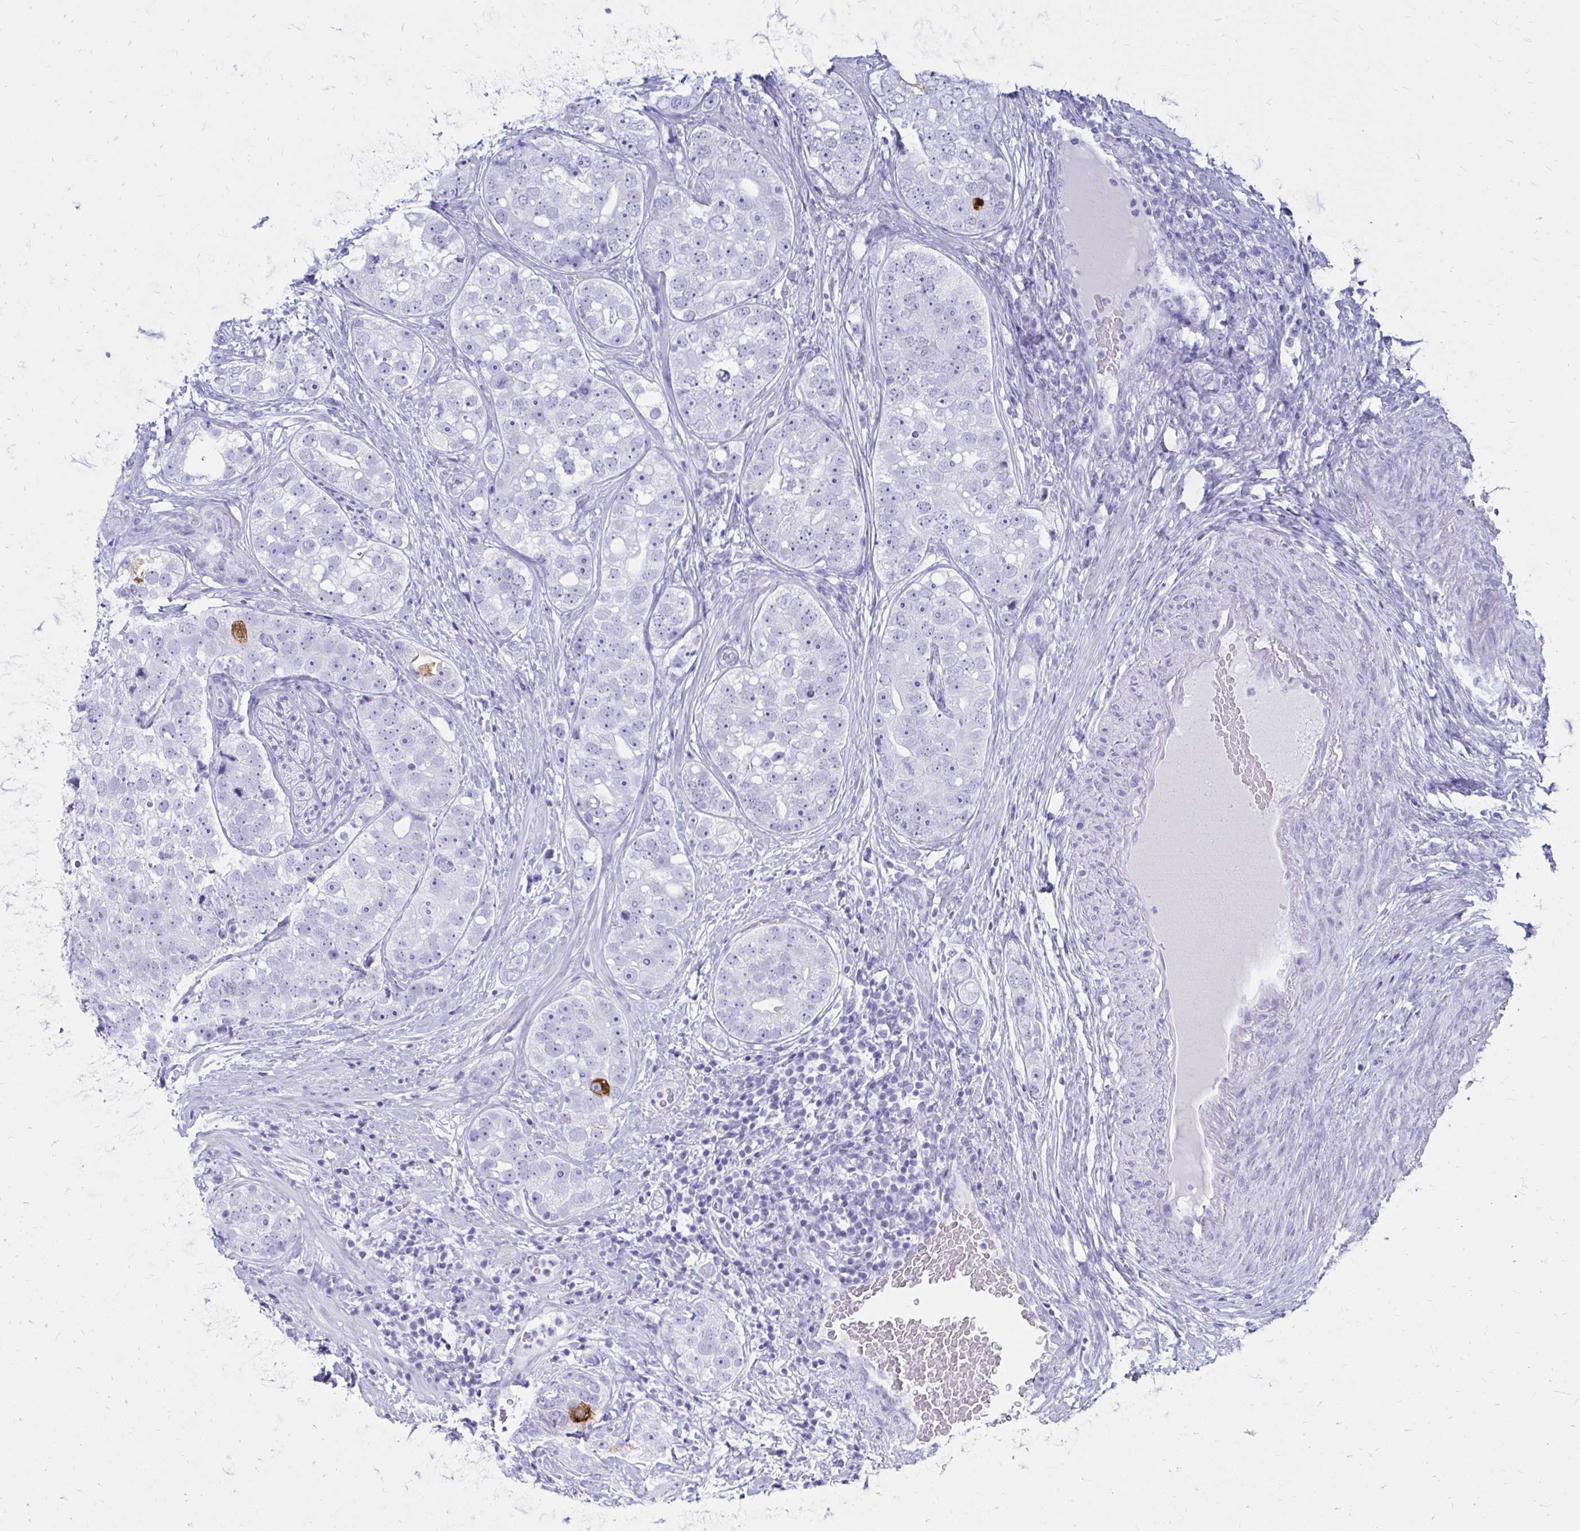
{"staining": {"intensity": "negative", "quantity": "none", "location": "none"}, "tissue": "prostate cancer", "cell_type": "Tumor cells", "image_type": "cancer", "snomed": [{"axis": "morphology", "description": "Adenocarcinoma, High grade"}, {"axis": "topography", "description": "Prostate"}], "caption": "Prostate cancer was stained to show a protein in brown. There is no significant expression in tumor cells. The staining is performed using DAB (3,3'-diaminobenzidine) brown chromogen with nuclei counter-stained in using hematoxylin.", "gene": "OR10R2", "patient": {"sex": "male", "age": 60}}